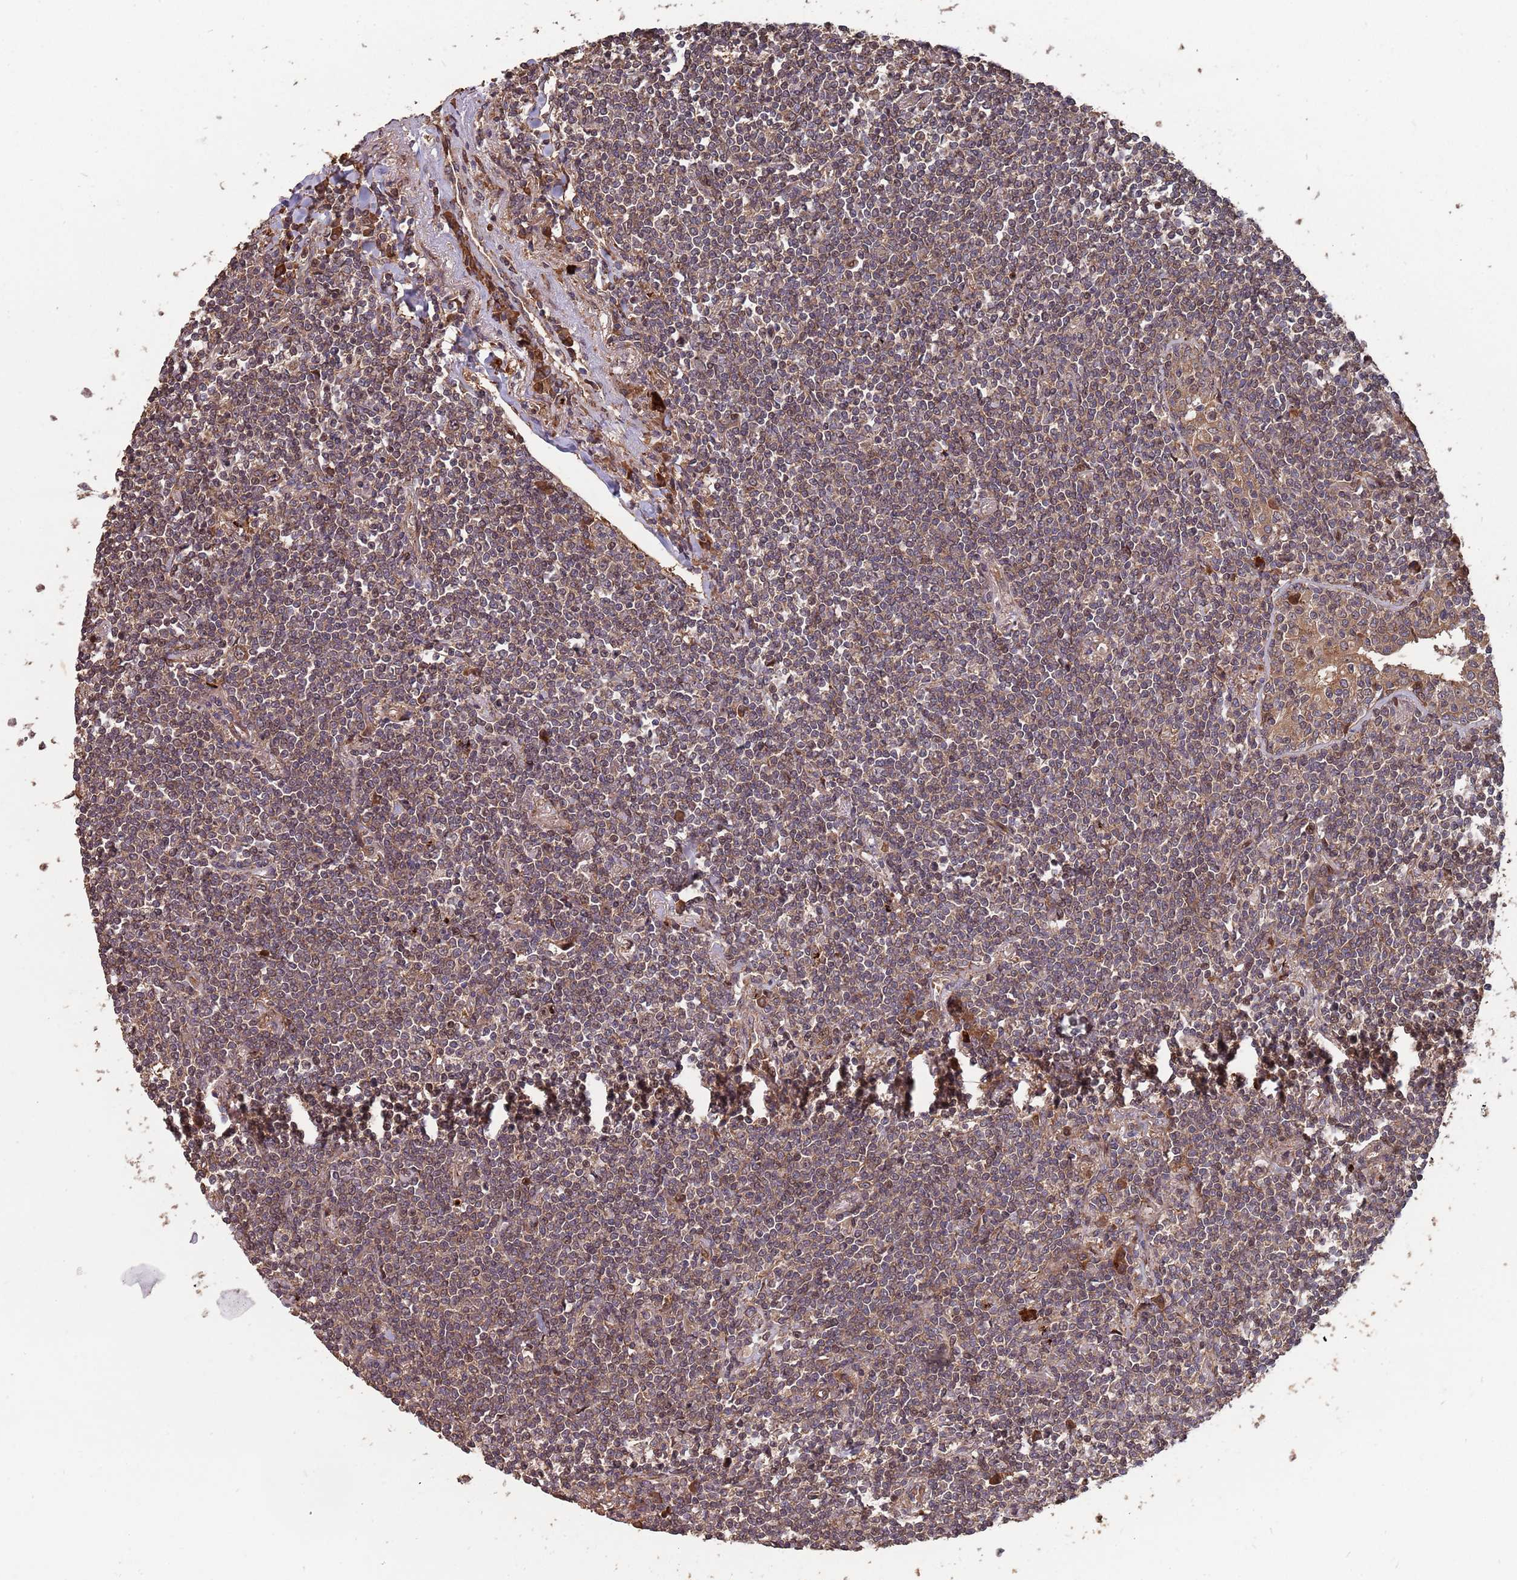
{"staining": {"intensity": "moderate", "quantity": ">75%", "location": "cytoplasmic/membranous"}, "tissue": "lymphoma", "cell_type": "Tumor cells", "image_type": "cancer", "snomed": [{"axis": "morphology", "description": "Malignant lymphoma, non-Hodgkin's type, Low grade"}, {"axis": "topography", "description": "Lung"}], "caption": "Tumor cells demonstrate medium levels of moderate cytoplasmic/membranous staining in about >75% of cells in human malignant lymphoma, non-Hodgkin's type (low-grade).", "gene": "ZNF428", "patient": {"sex": "female", "age": 71}}